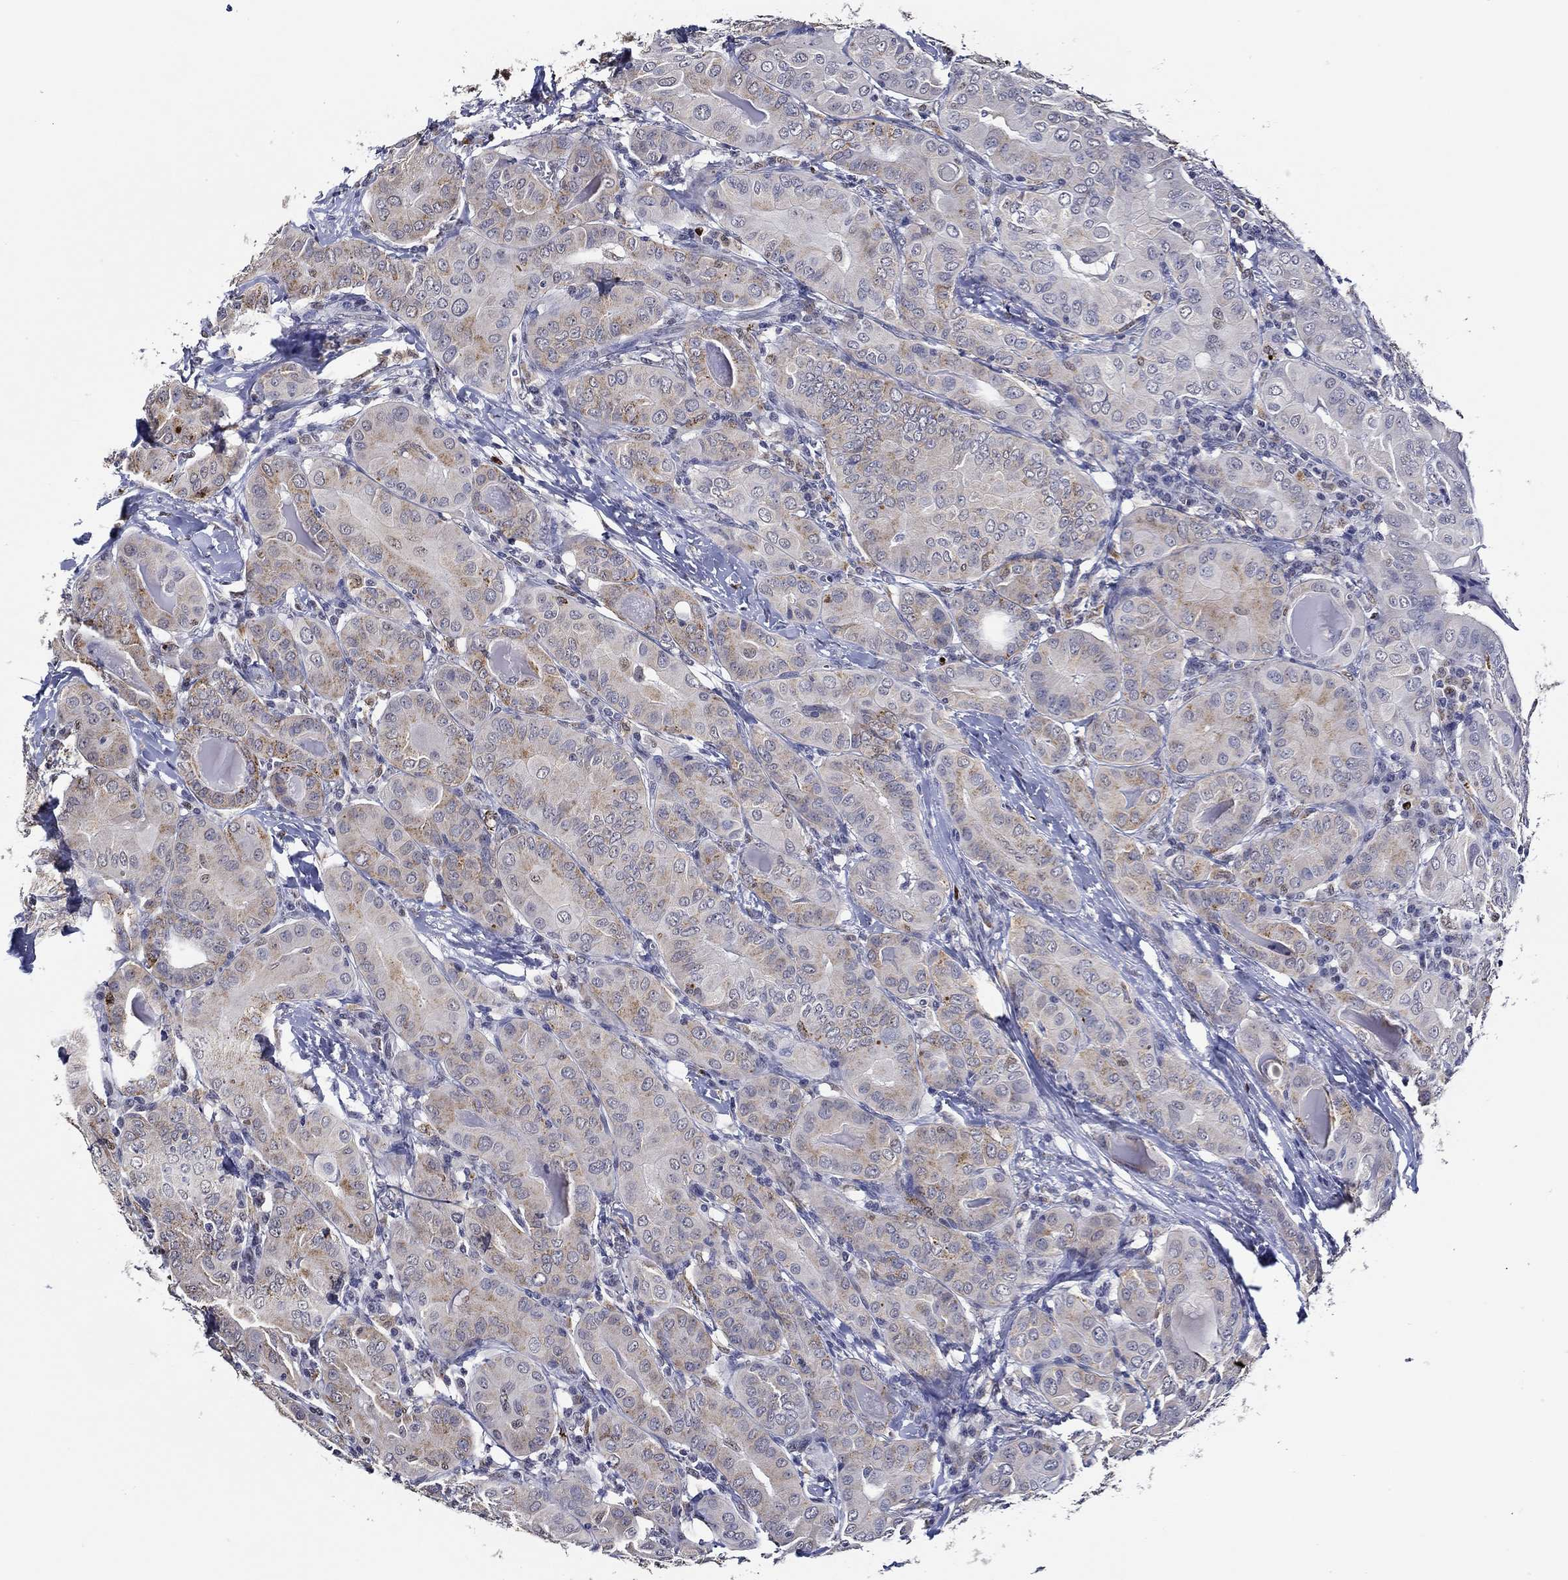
{"staining": {"intensity": "moderate", "quantity": "<25%", "location": "cytoplasmic/membranous"}, "tissue": "thyroid cancer", "cell_type": "Tumor cells", "image_type": "cancer", "snomed": [{"axis": "morphology", "description": "Papillary adenocarcinoma, NOS"}, {"axis": "topography", "description": "Thyroid gland"}], "caption": "DAB (3,3'-diaminobenzidine) immunohistochemical staining of human thyroid papillary adenocarcinoma demonstrates moderate cytoplasmic/membranous protein expression in about <25% of tumor cells. (DAB = brown stain, brightfield microscopy at high magnification).", "gene": "GATA2", "patient": {"sex": "female", "age": 37}}